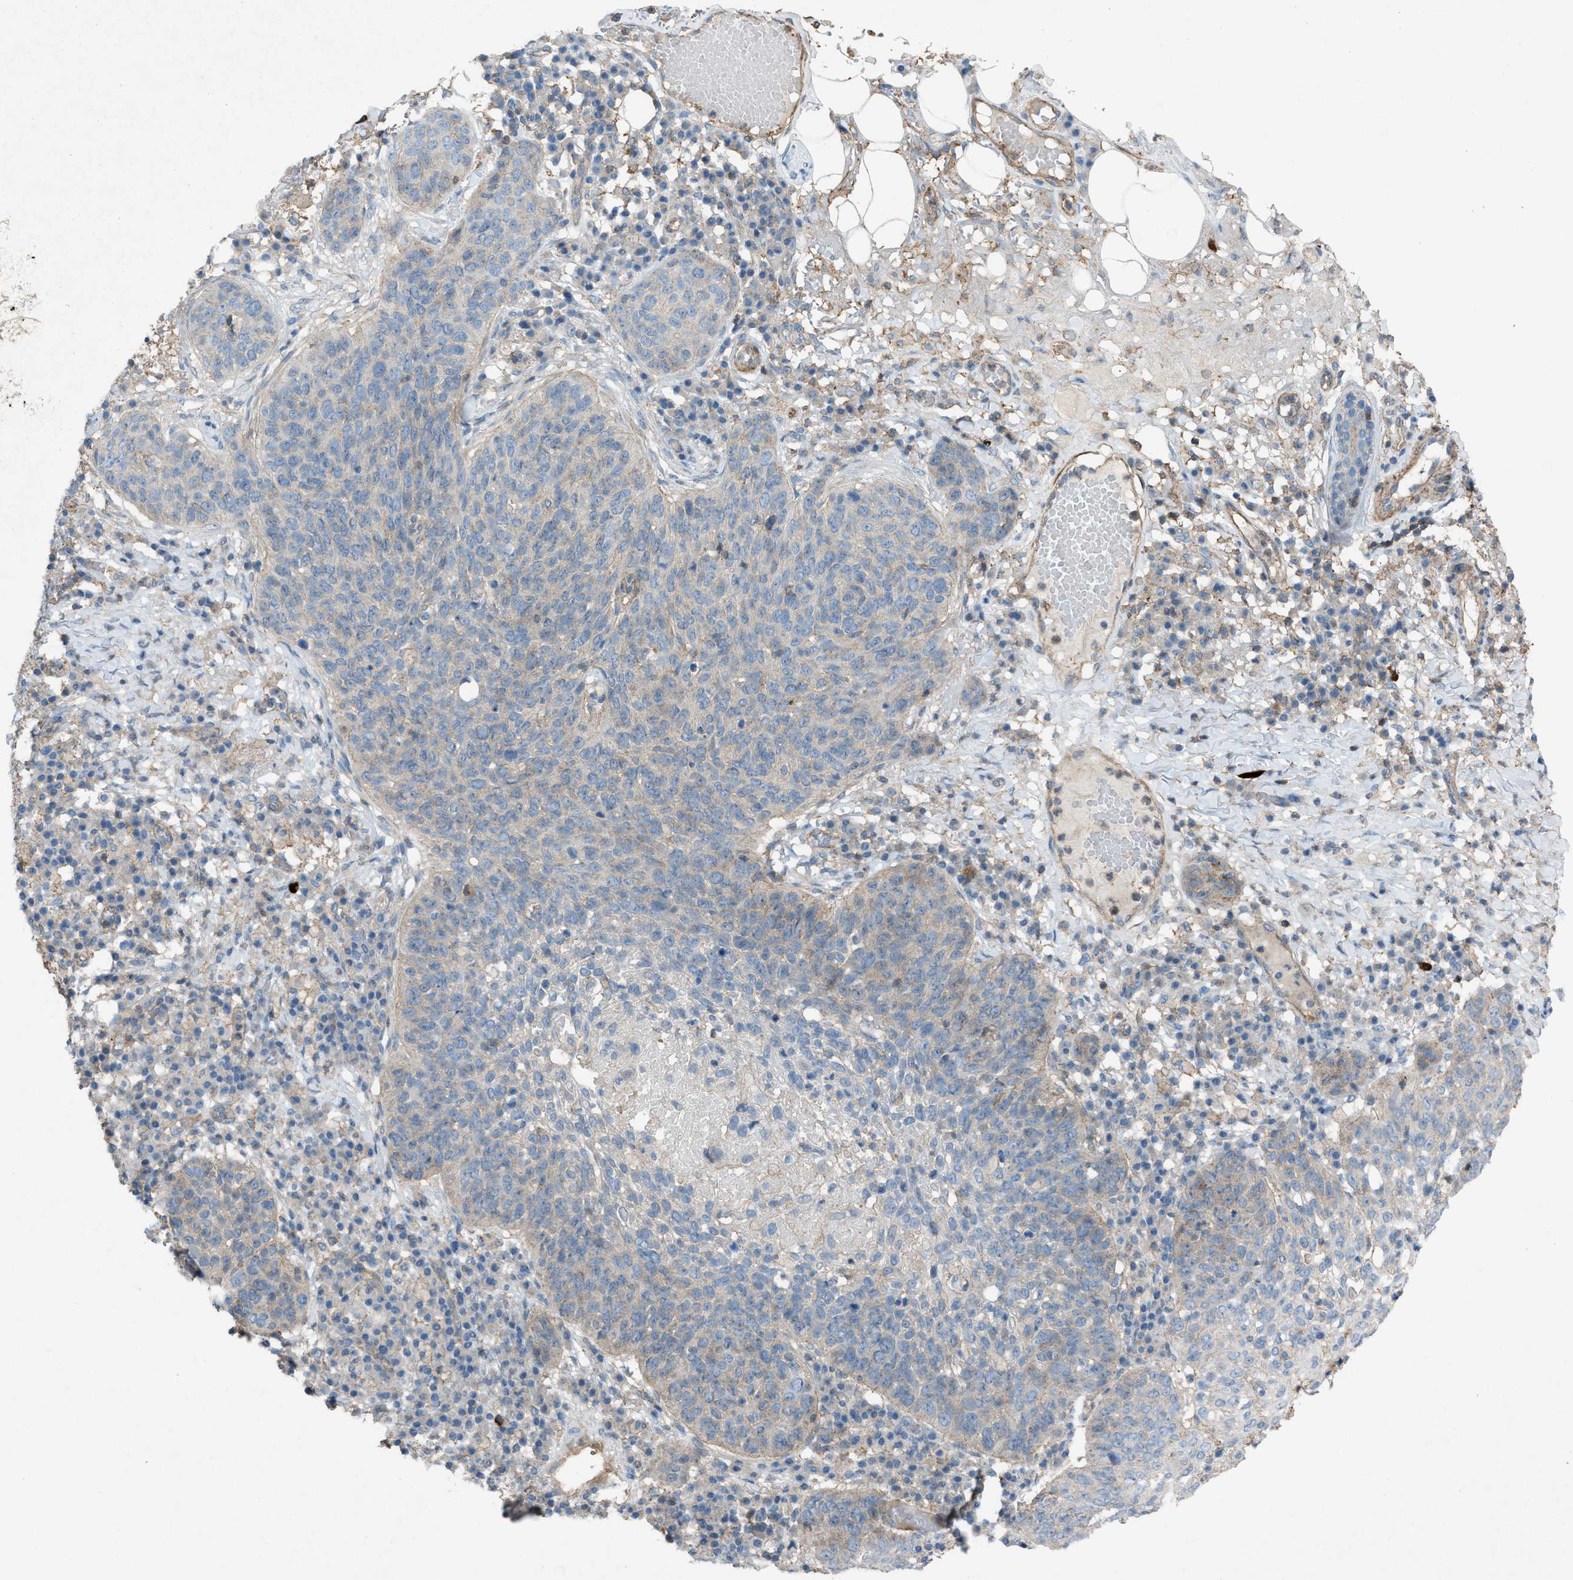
{"staining": {"intensity": "weak", "quantity": "25%-75%", "location": "cytoplasmic/membranous"}, "tissue": "skin cancer", "cell_type": "Tumor cells", "image_type": "cancer", "snomed": [{"axis": "morphology", "description": "Squamous cell carcinoma in situ, NOS"}, {"axis": "morphology", "description": "Squamous cell carcinoma, NOS"}, {"axis": "topography", "description": "Skin"}], "caption": "Immunohistochemical staining of skin cancer demonstrates low levels of weak cytoplasmic/membranous positivity in approximately 25%-75% of tumor cells. (Brightfield microscopy of DAB IHC at high magnification).", "gene": "NCK2", "patient": {"sex": "male", "age": 93}}